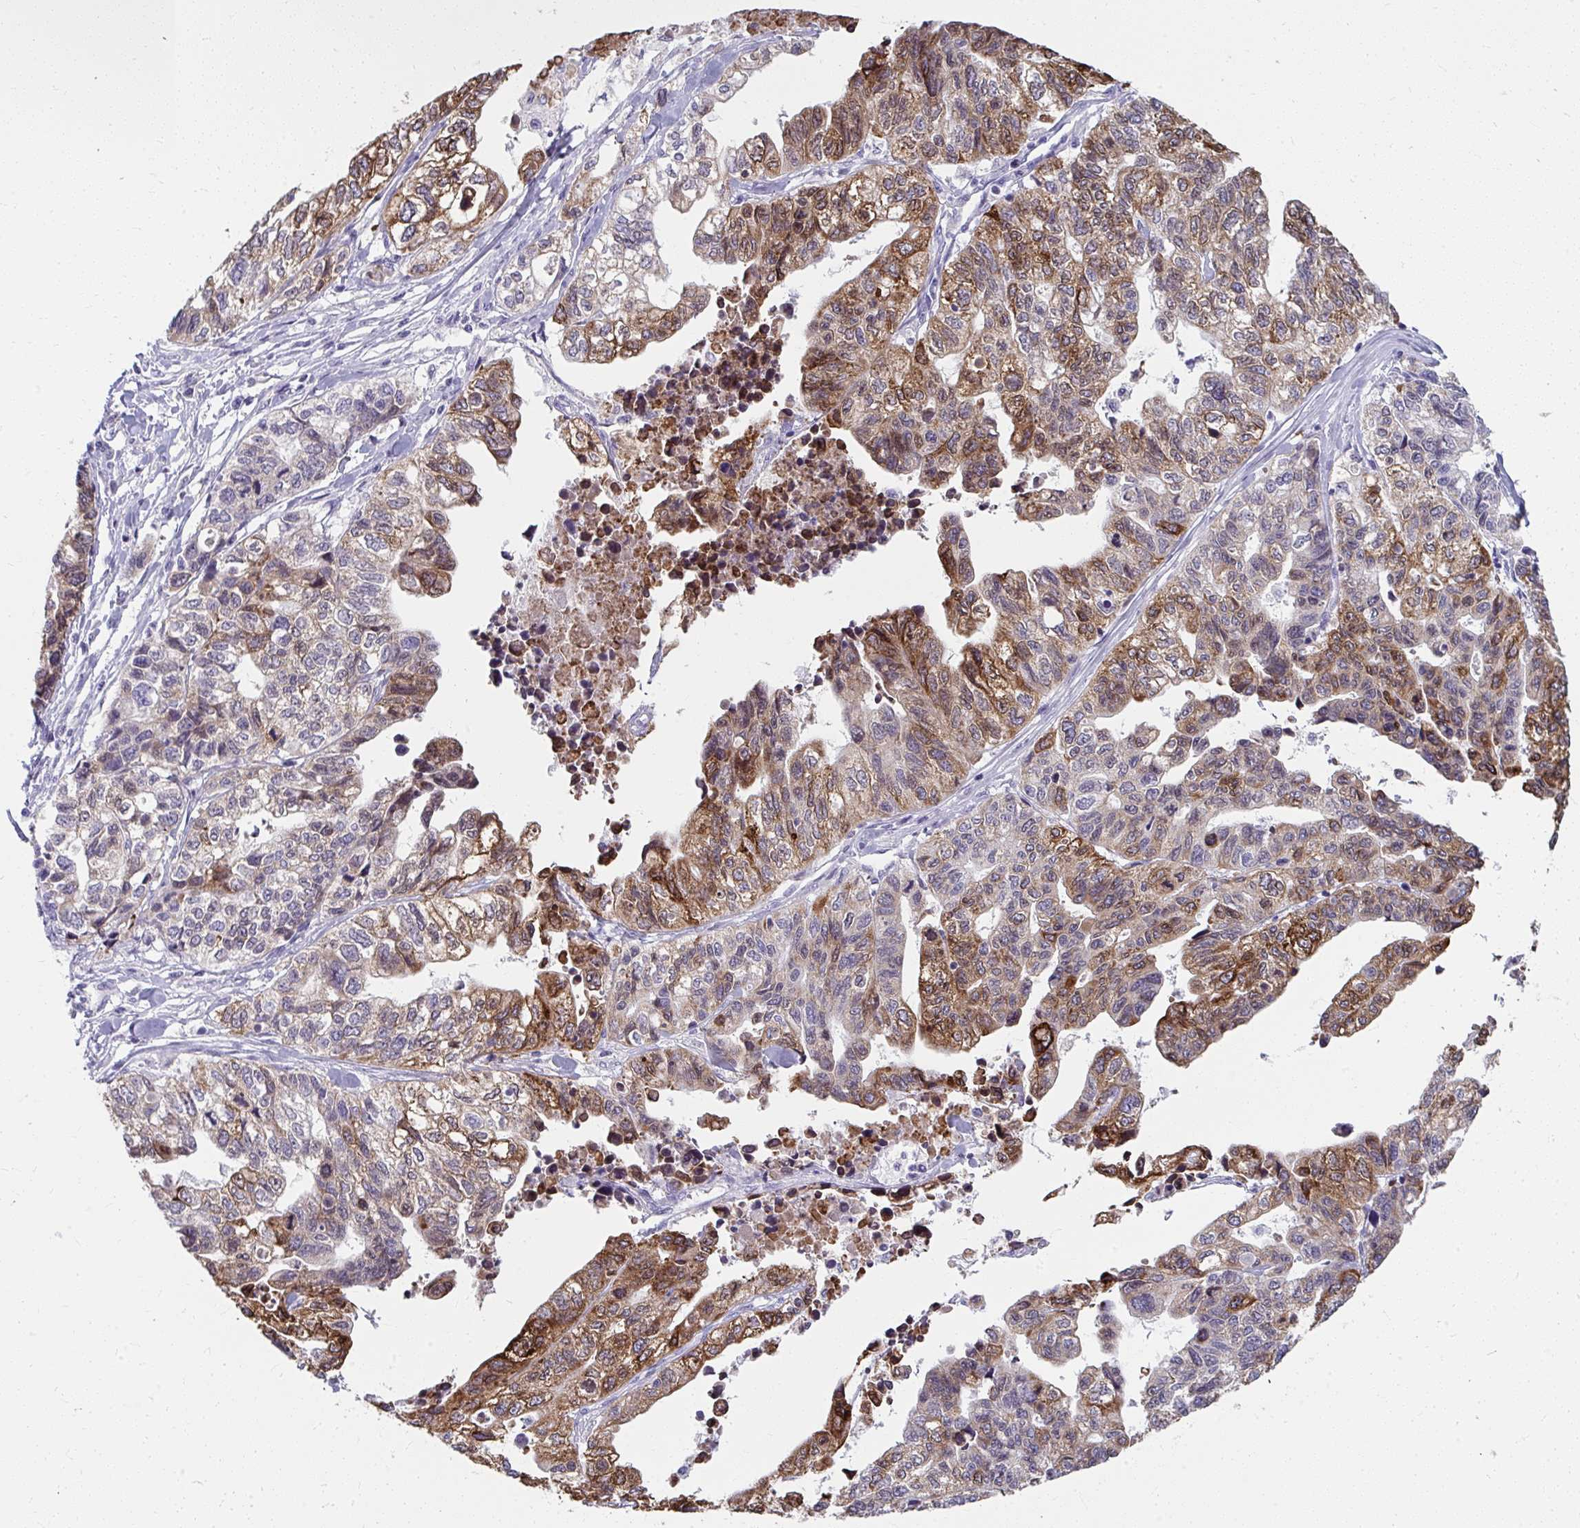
{"staining": {"intensity": "moderate", "quantity": ">75%", "location": "cytoplasmic/membranous"}, "tissue": "stomach cancer", "cell_type": "Tumor cells", "image_type": "cancer", "snomed": [{"axis": "morphology", "description": "Adenocarcinoma, NOS"}, {"axis": "topography", "description": "Stomach, upper"}], "caption": "The histopathology image shows a brown stain indicating the presence of a protein in the cytoplasmic/membranous of tumor cells in adenocarcinoma (stomach).", "gene": "UGT3A2", "patient": {"sex": "female", "age": 67}}